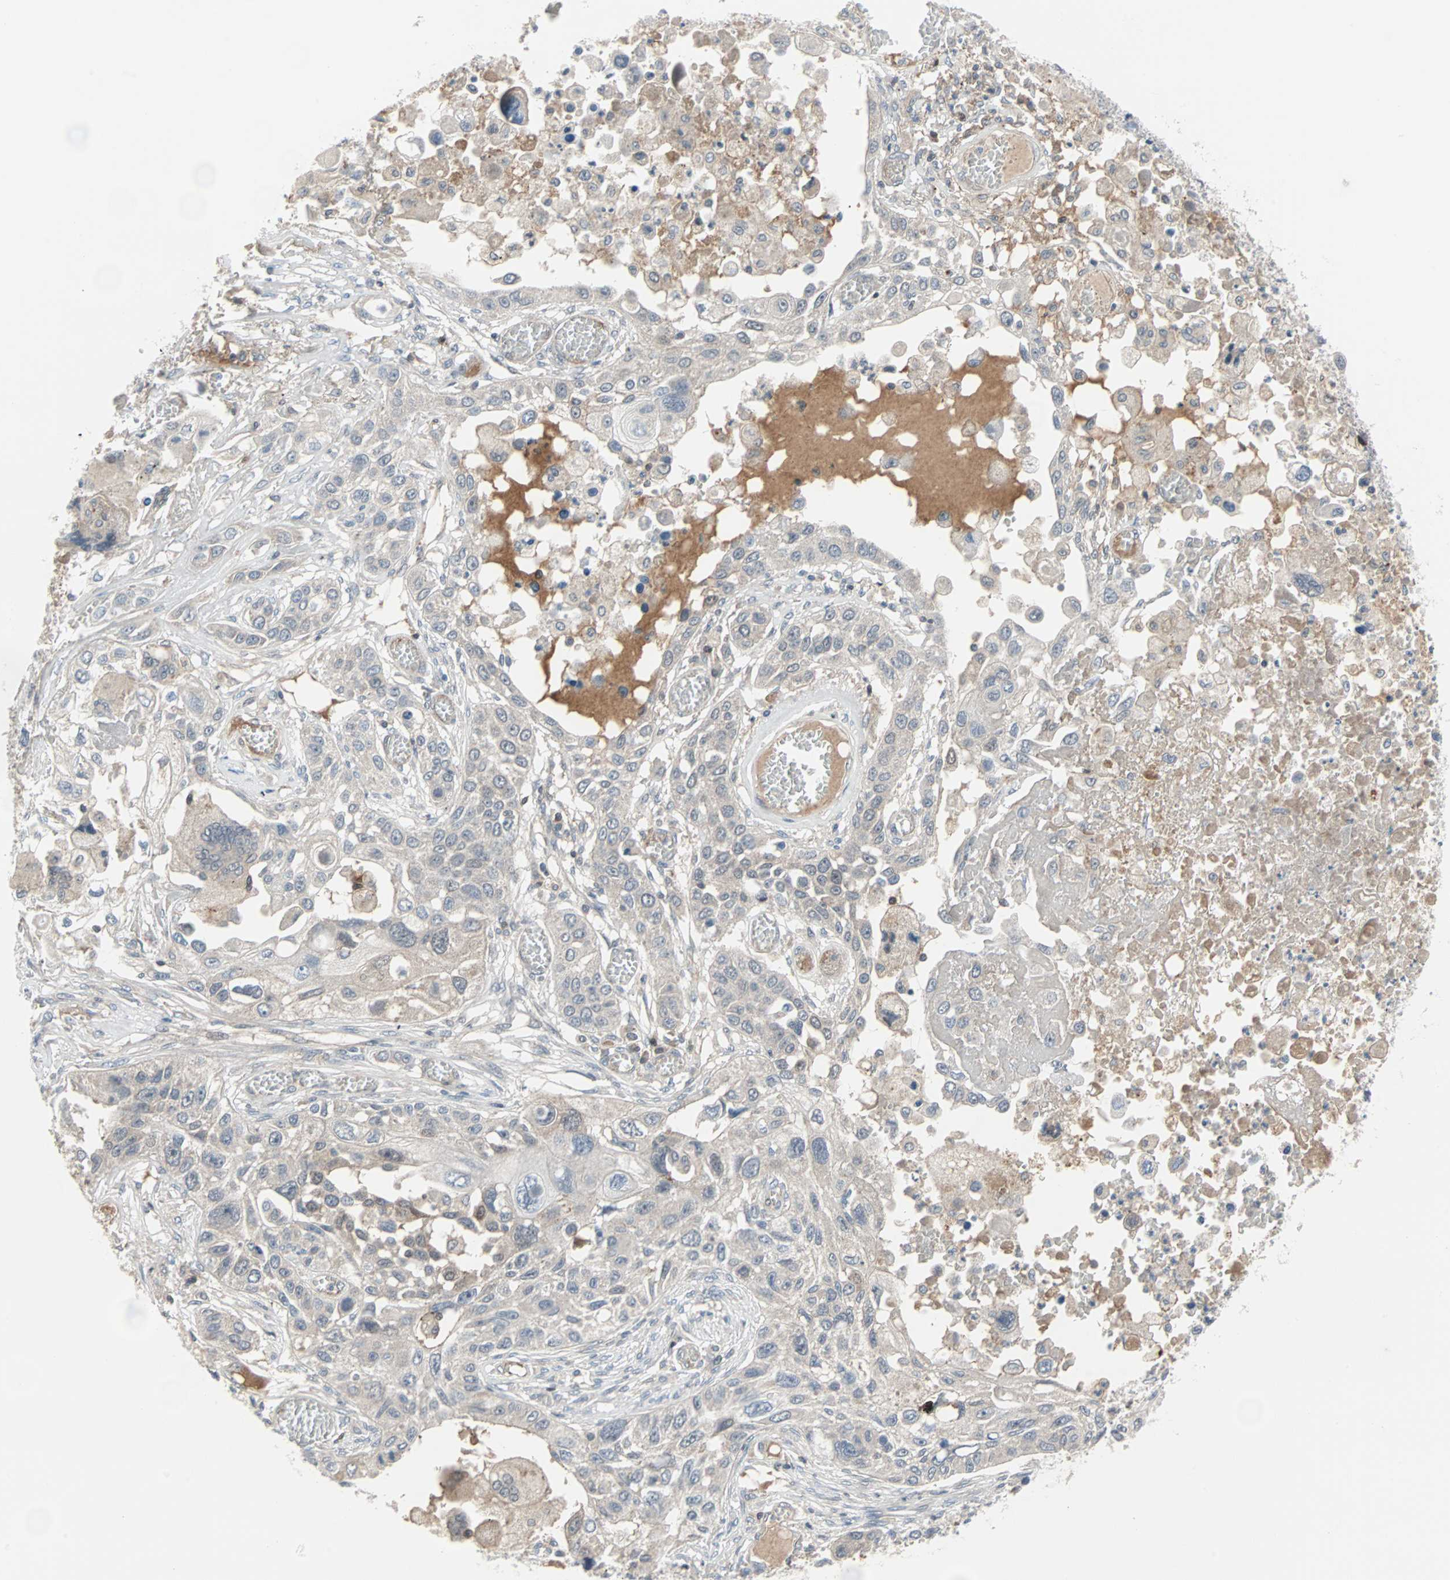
{"staining": {"intensity": "negative", "quantity": "none", "location": "none"}, "tissue": "lung cancer", "cell_type": "Tumor cells", "image_type": "cancer", "snomed": [{"axis": "morphology", "description": "Squamous cell carcinoma, NOS"}, {"axis": "topography", "description": "Lung"}], "caption": "There is no significant expression in tumor cells of lung cancer. (Stains: DAB immunohistochemistry (IHC) with hematoxylin counter stain, Microscopy: brightfield microscopy at high magnification).", "gene": "CASP3", "patient": {"sex": "male", "age": 71}}